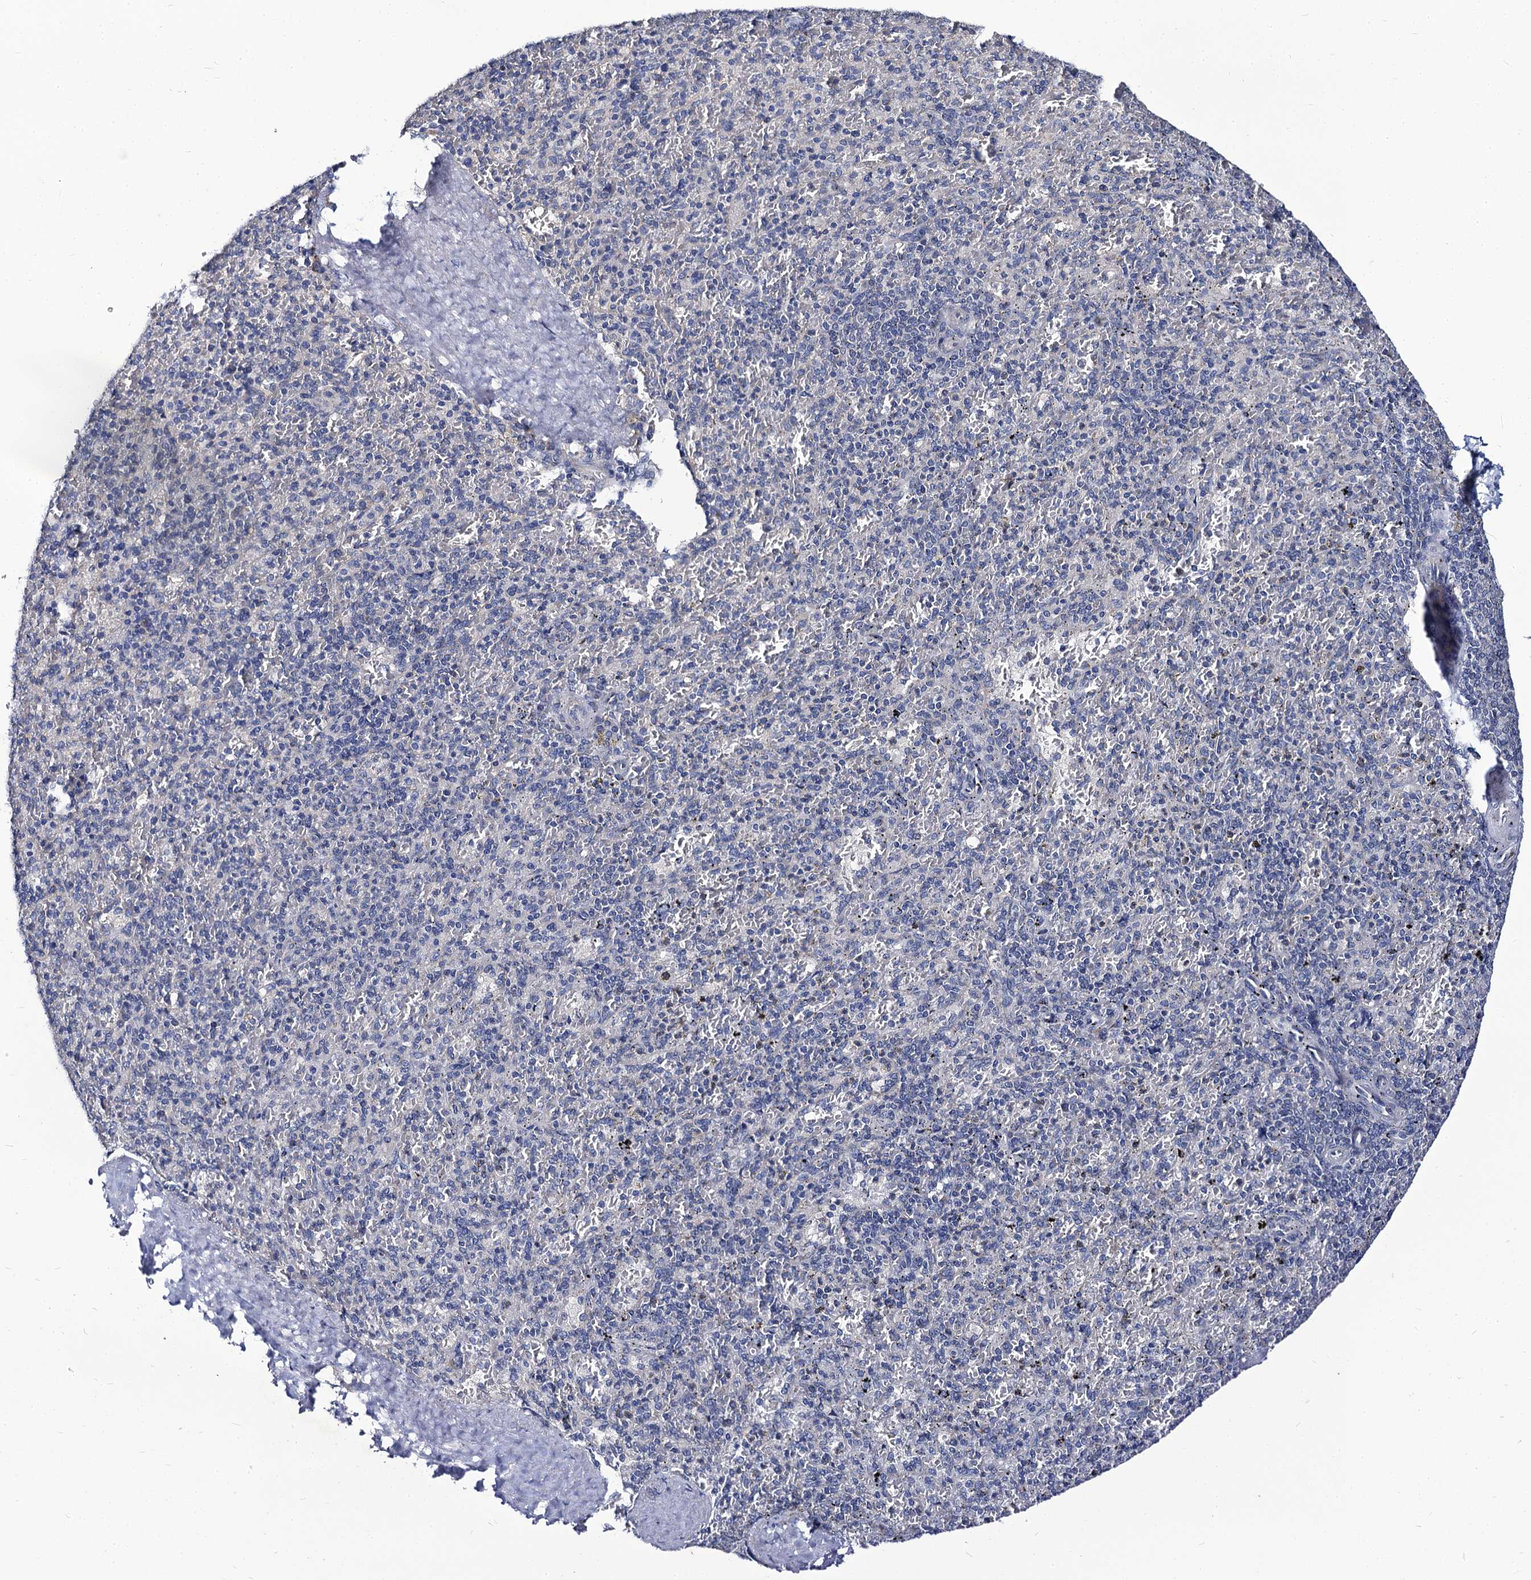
{"staining": {"intensity": "negative", "quantity": "none", "location": "none"}, "tissue": "spleen", "cell_type": "Cells in red pulp", "image_type": "normal", "snomed": [{"axis": "morphology", "description": "Normal tissue, NOS"}, {"axis": "topography", "description": "Spleen"}], "caption": "This is a photomicrograph of immunohistochemistry staining of unremarkable spleen, which shows no expression in cells in red pulp. (DAB (3,3'-diaminobenzidine) immunohistochemistry (IHC), high magnification).", "gene": "PANX2", "patient": {"sex": "male", "age": 82}}